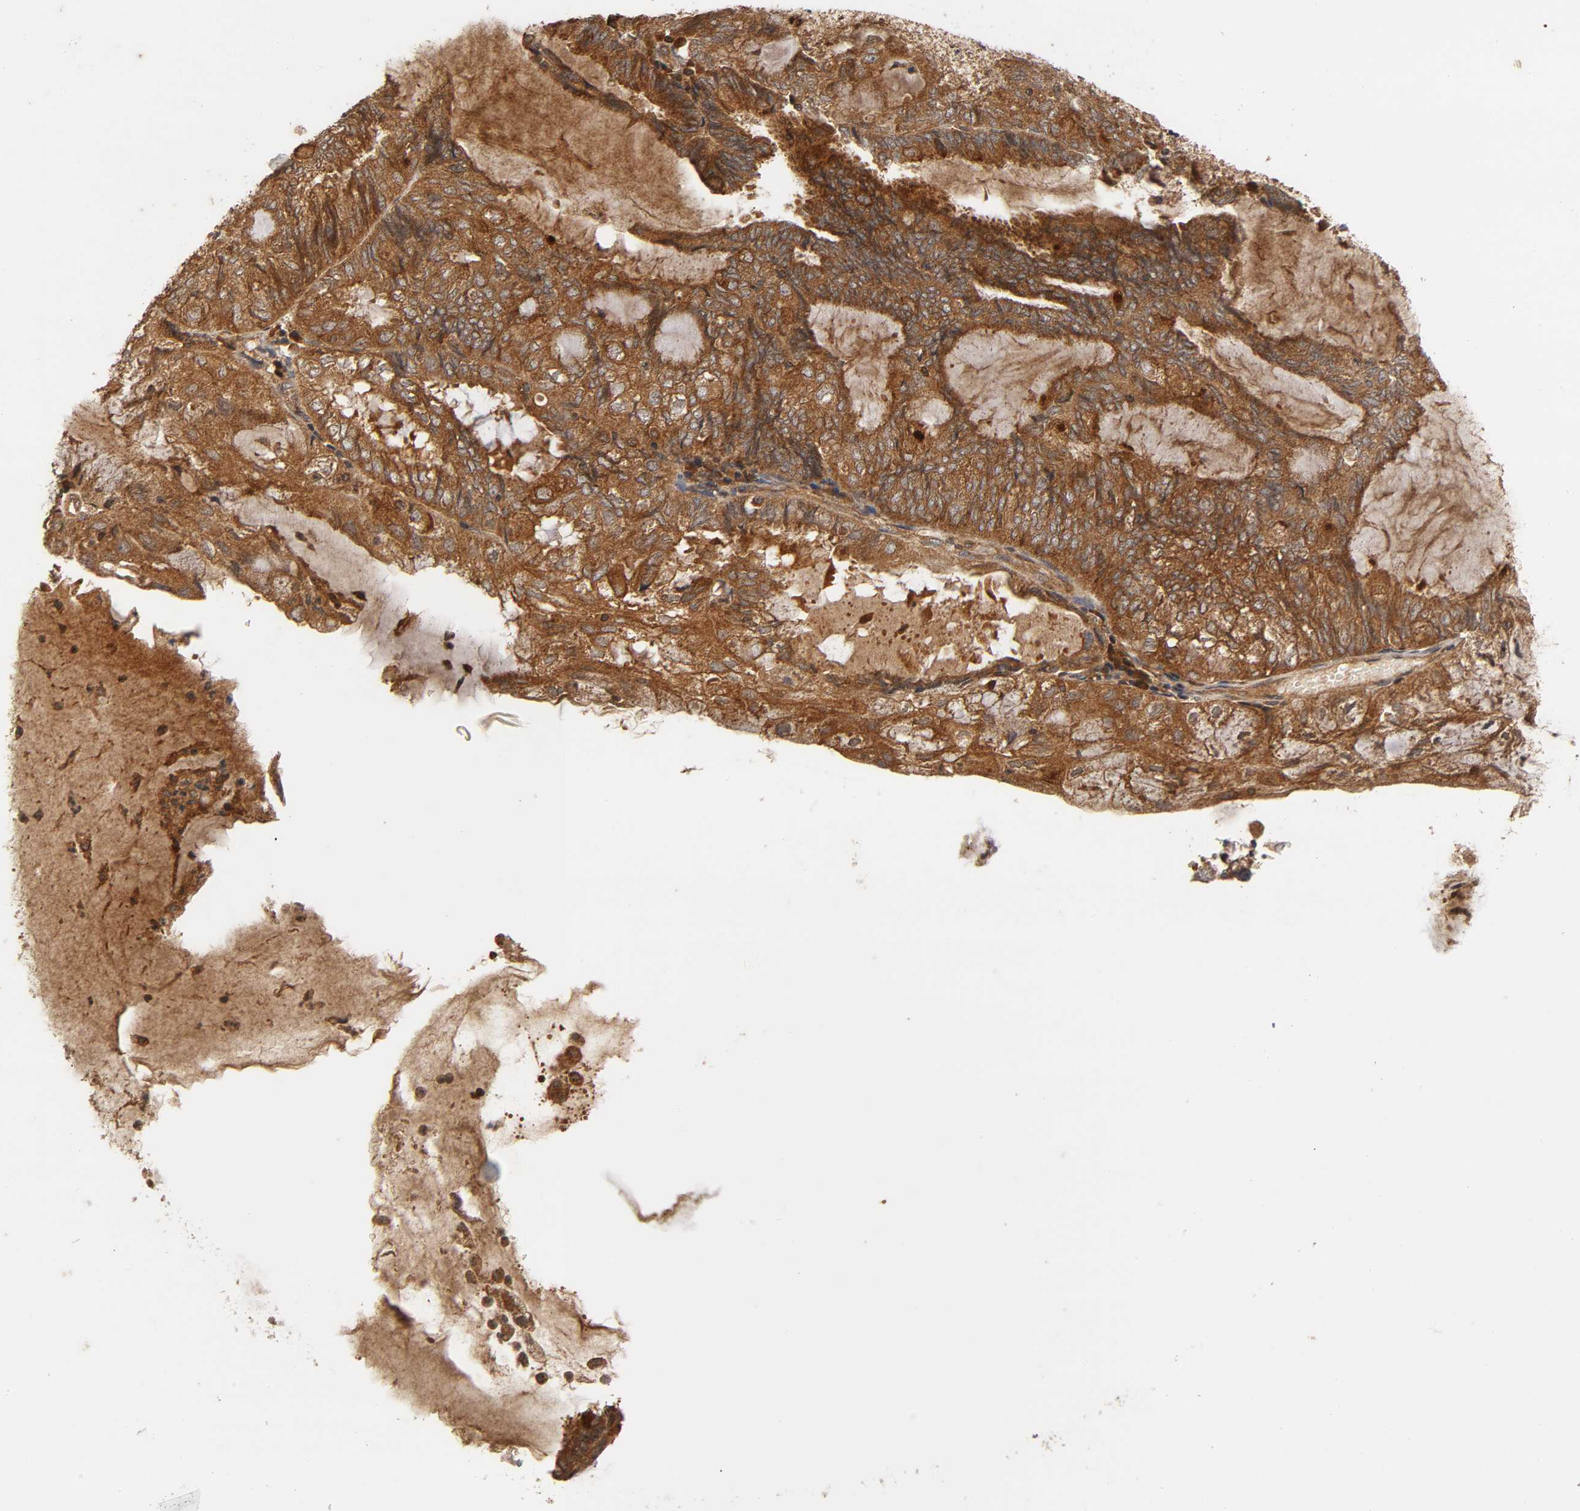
{"staining": {"intensity": "strong", "quantity": ">75%", "location": "cytoplasmic/membranous"}, "tissue": "endometrial cancer", "cell_type": "Tumor cells", "image_type": "cancer", "snomed": [{"axis": "morphology", "description": "Adenocarcinoma, NOS"}, {"axis": "topography", "description": "Endometrium"}], "caption": "Adenocarcinoma (endometrial) stained with a brown dye exhibits strong cytoplasmic/membranous positive expression in about >75% of tumor cells.", "gene": "IKBKB", "patient": {"sex": "female", "age": 81}}